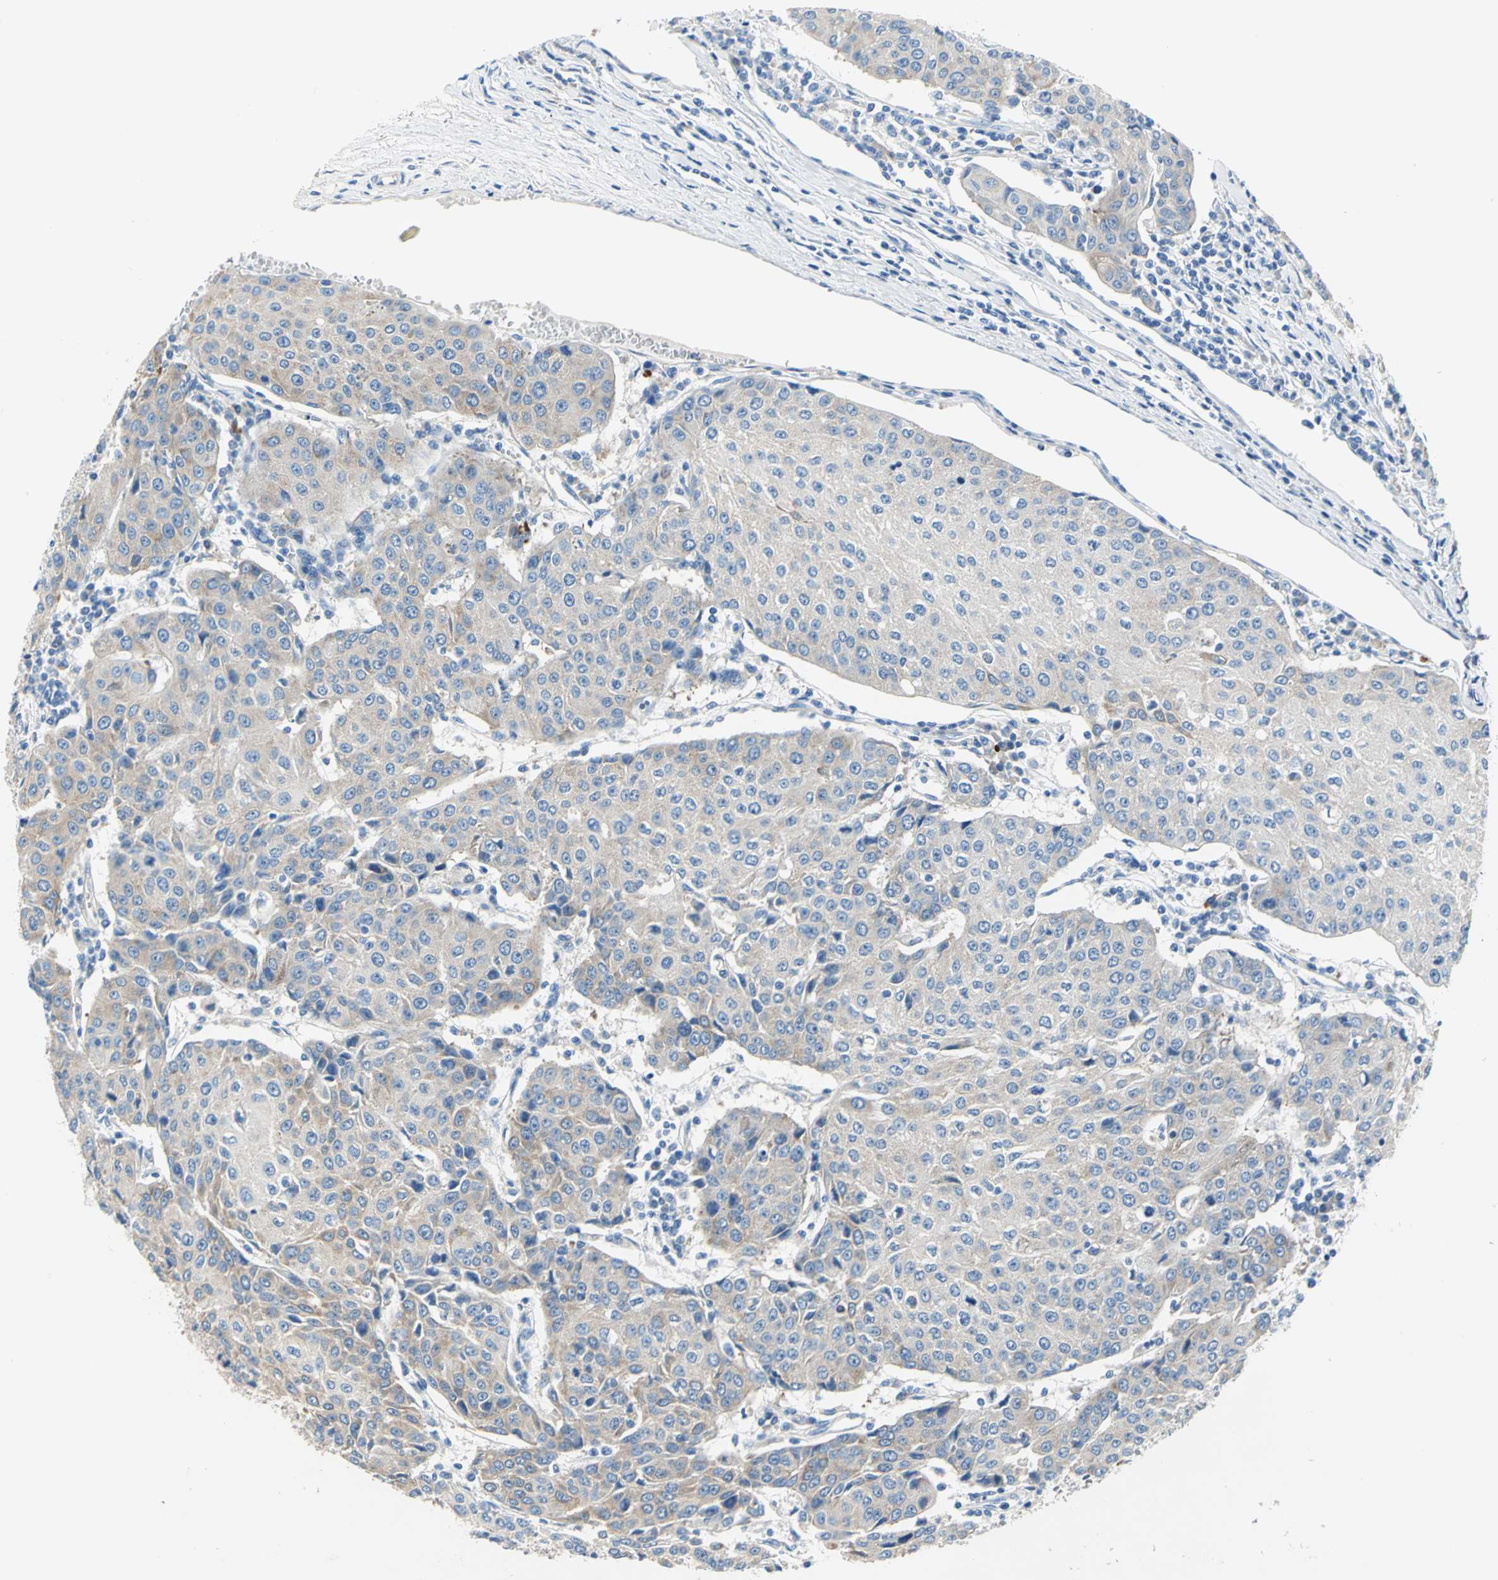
{"staining": {"intensity": "moderate", "quantity": "<25%", "location": "cytoplasmic/membranous"}, "tissue": "urothelial cancer", "cell_type": "Tumor cells", "image_type": "cancer", "snomed": [{"axis": "morphology", "description": "Urothelial carcinoma, High grade"}, {"axis": "topography", "description": "Urinary bladder"}], "caption": "The histopathology image reveals immunohistochemical staining of high-grade urothelial carcinoma. There is moderate cytoplasmic/membranous positivity is seen in approximately <25% of tumor cells.", "gene": "TRIM25", "patient": {"sex": "female", "age": 85}}